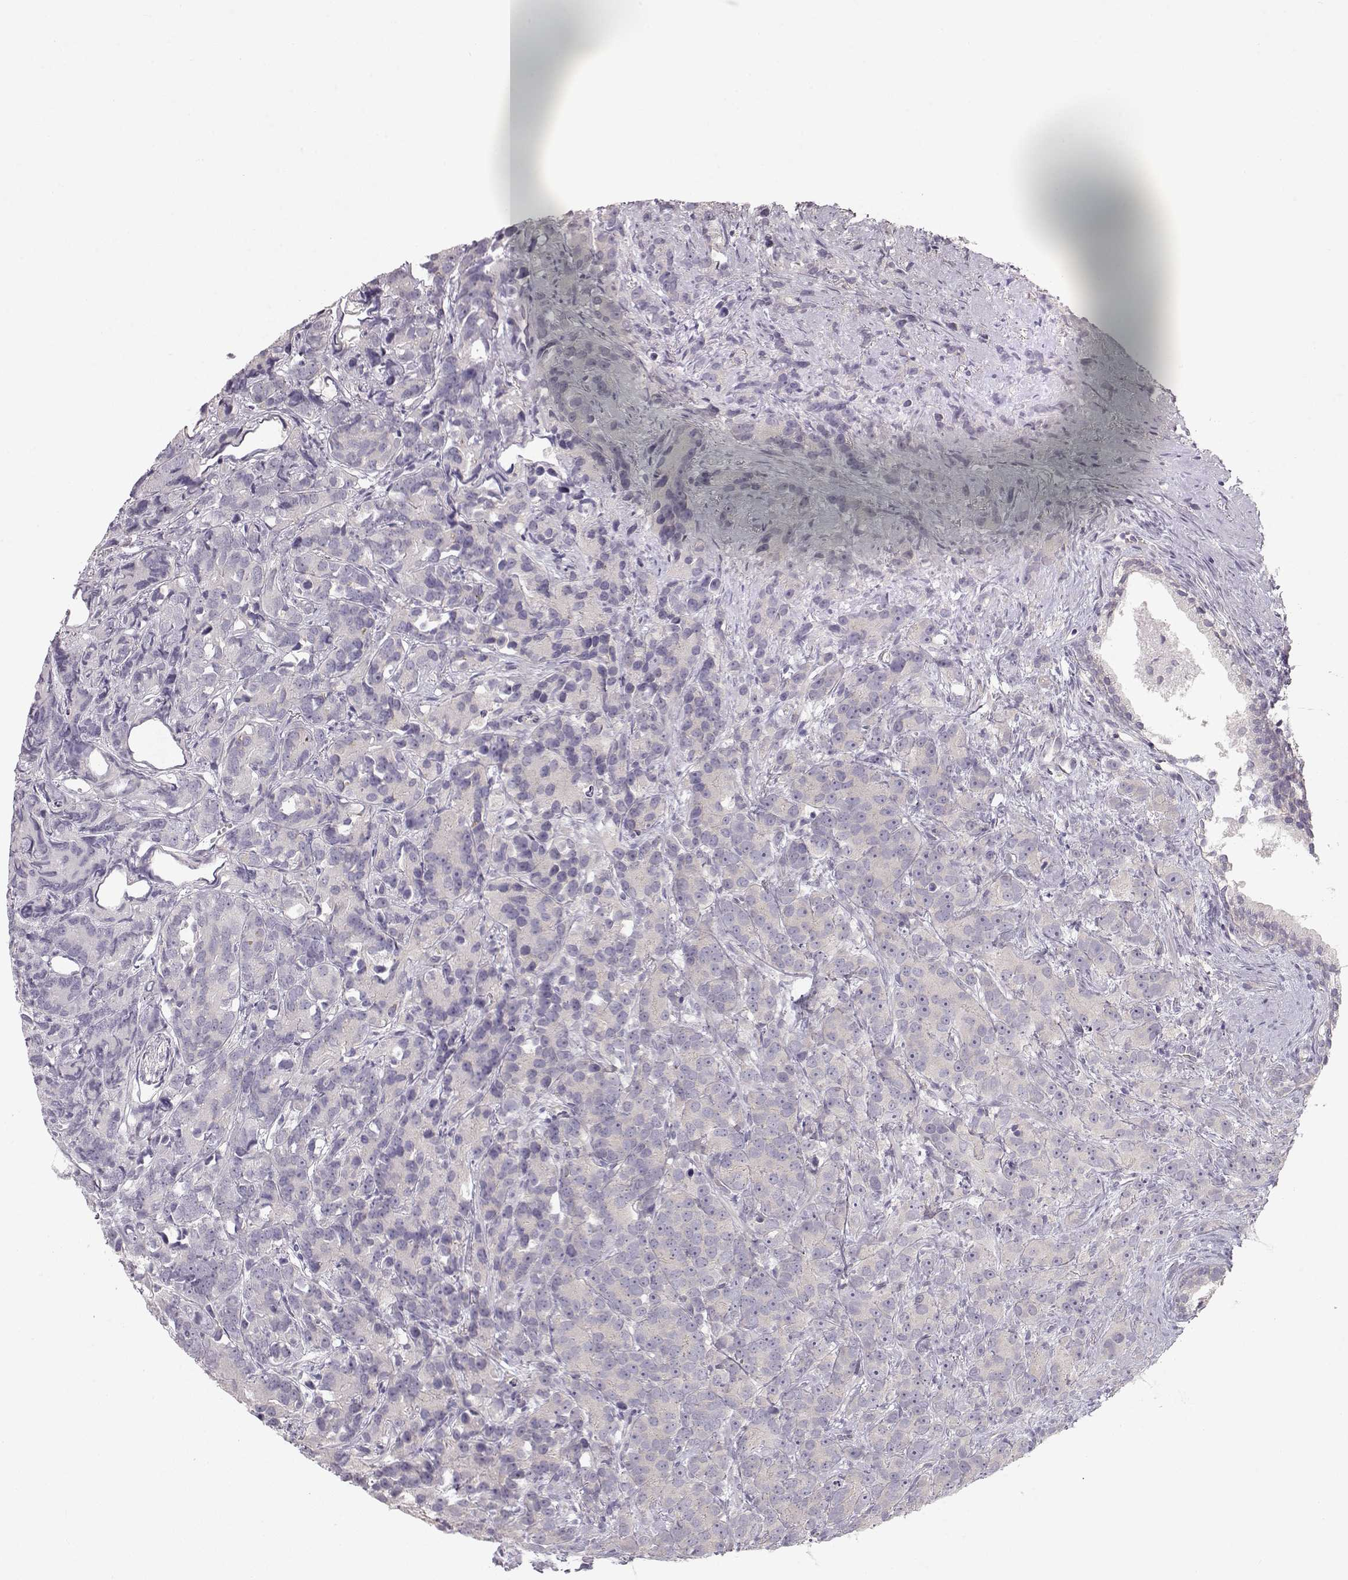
{"staining": {"intensity": "negative", "quantity": "none", "location": "none"}, "tissue": "prostate cancer", "cell_type": "Tumor cells", "image_type": "cancer", "snomed": [{"axis": "morphology", "description": "Adenocarcinoma, High grade"}, {"axis": "topography", "description": "Prostate"}], "caption": "A micrograph of adenocarcinoma (high-grade) (prostate) stained for a protein exhibits no brown staining in tumor cells.", "gene": "ARHGAP8", "patient": {"sex": "male", "age": 90}}